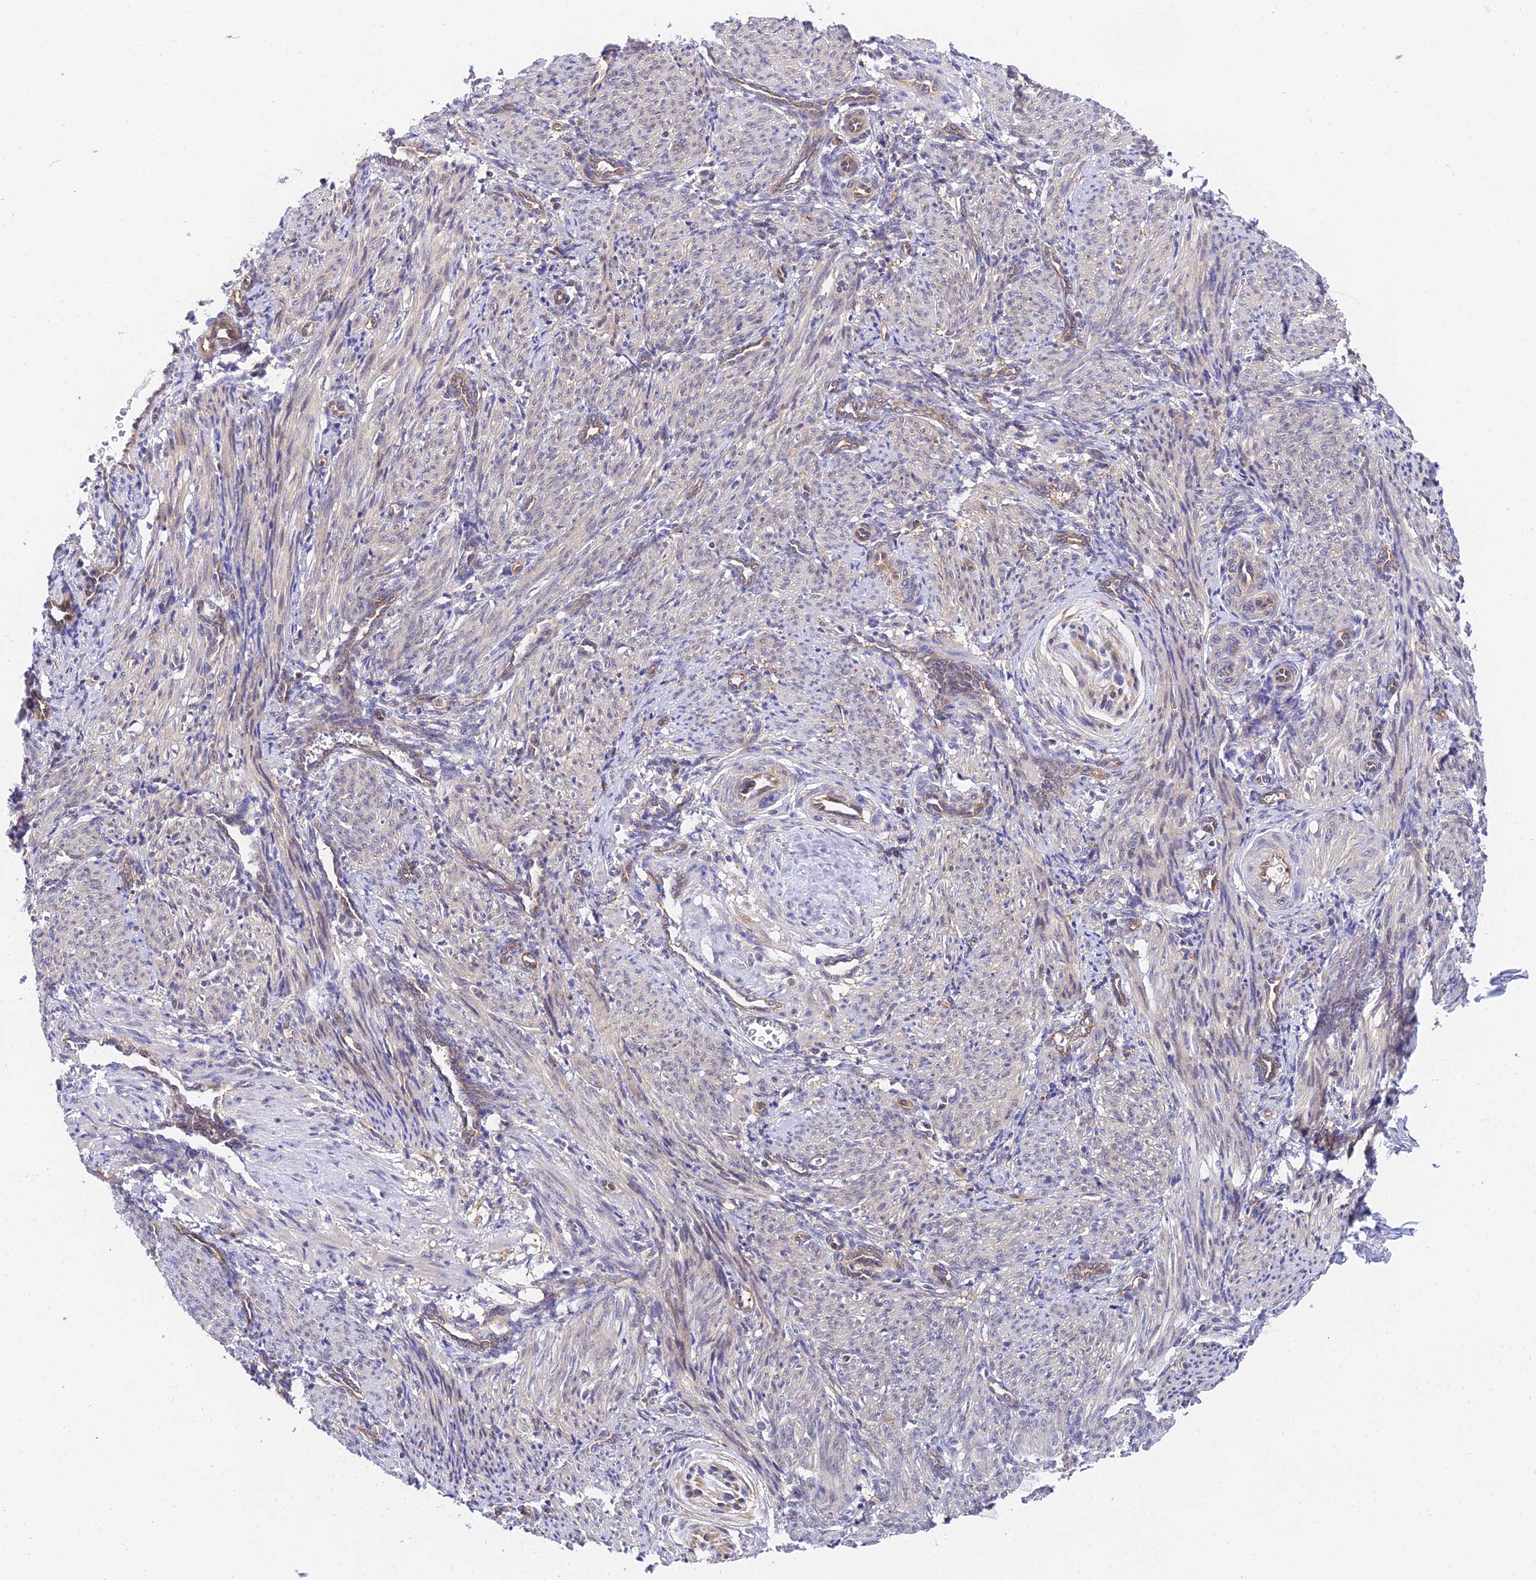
{"staining": {"intensity": "weak", "quantity": "25%-75%", "location": "cytoplasmic/membranous"}, "tissue": "smooth muscle", "cell_type": "Smooth muscle cells", "image_type": "normal", "snomed": [{"axis": "morphology", "description": "Normal tissue, NOS"}, {"axis": "topography", "description": "Endometrium"}], "caption": "Weak cytoplasmic/membranous positivity for a protein is present in about 25%-75% of smooth muscle cells of unremarkable smooth muscle using IHC.", "gene": "PPP2R2A", "patient": {"sex": "female", "age": 33}}